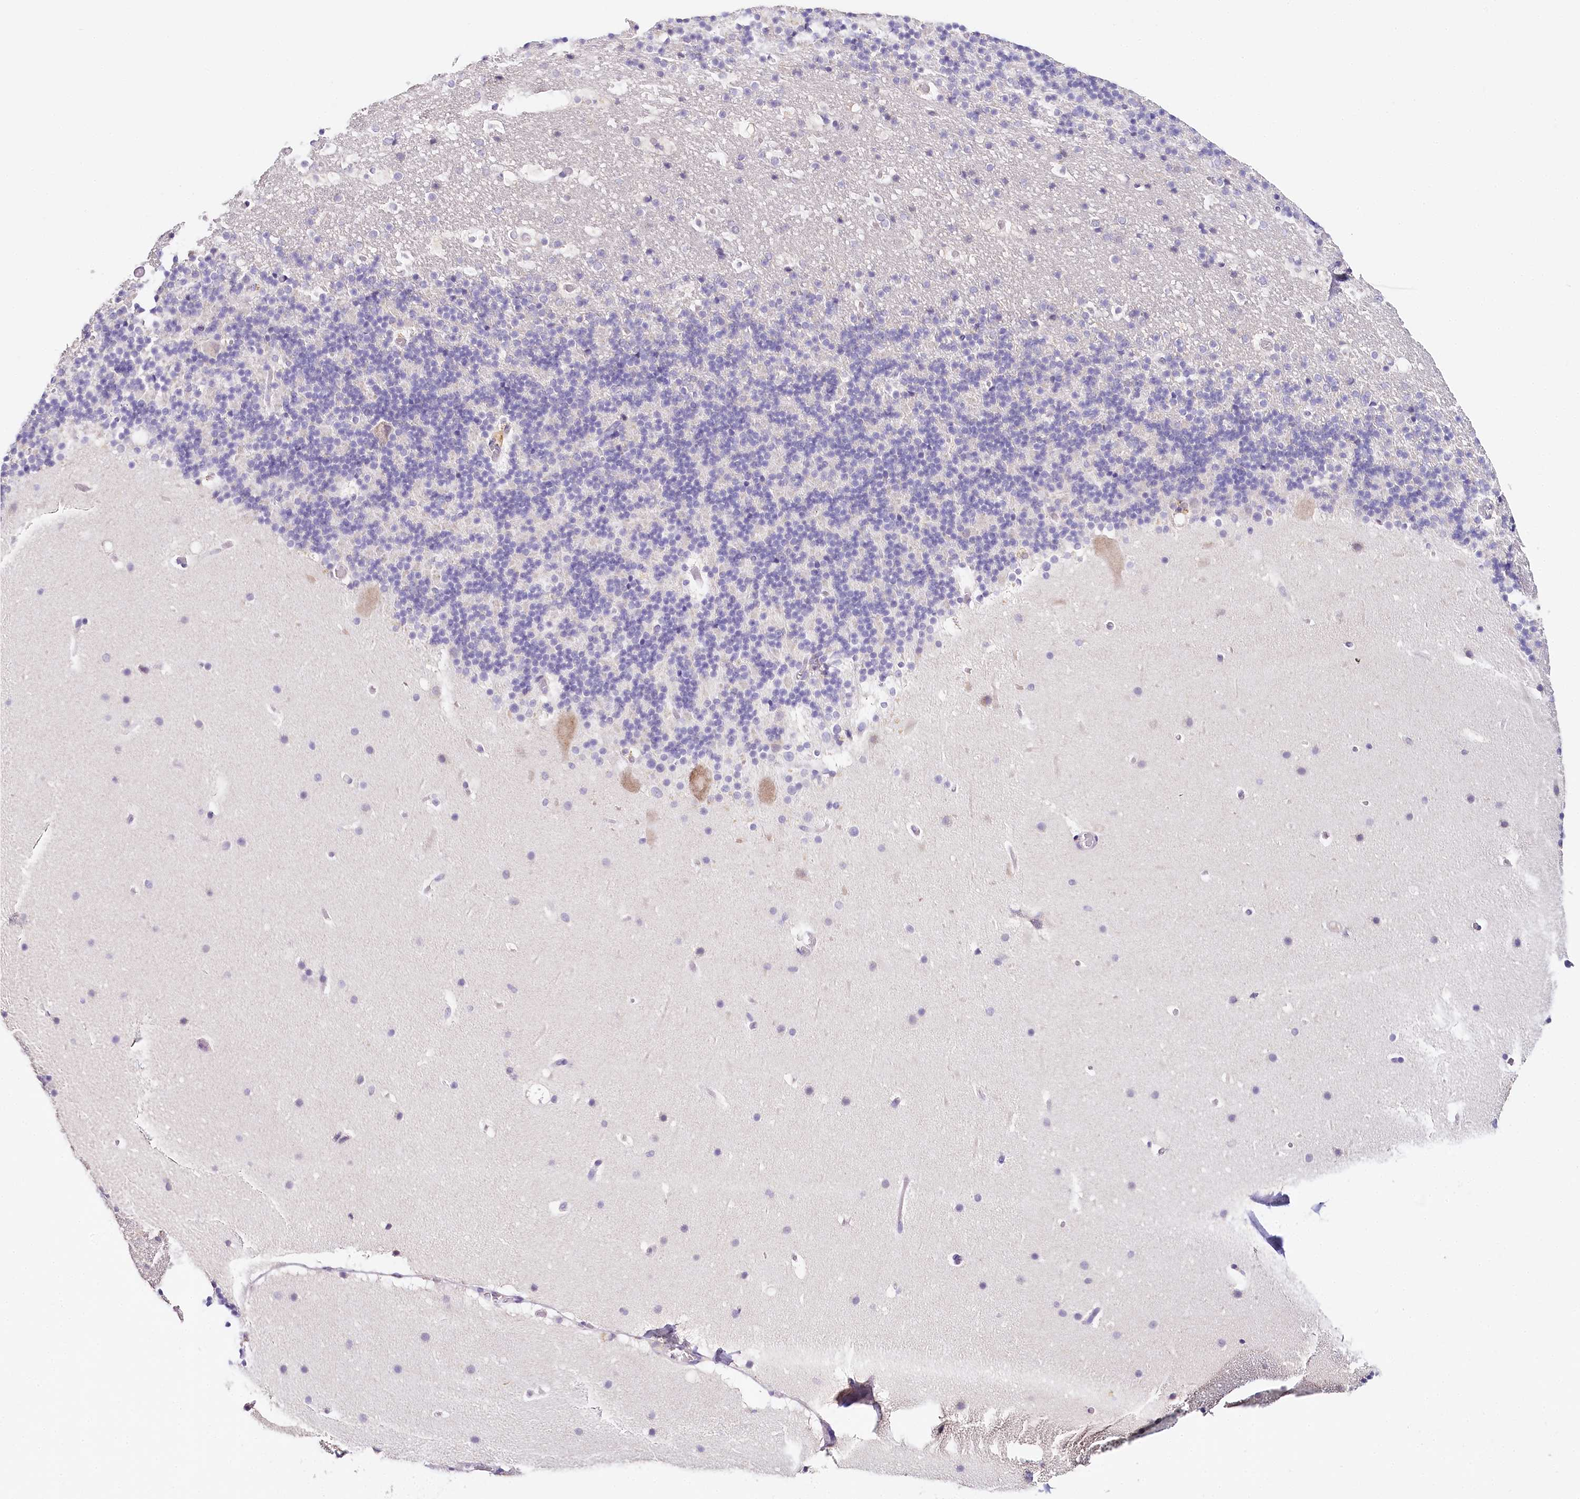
{"staining": {"intensity": "negative", "quantity": "none", "location": "none"}, "tissue": "cerebellum", "cell_type": "Cells in granular layer", "image_type": "normal", "snomed": [{"axis": "morphology", "description": "Normal tissue, NOS"}, {"axis": "topography", "description": "Cerebellum"}], "caption": "A high-resolution micrograph shows immunohistochemistry (IHC) staining of unremarkable cerebellum, which reveals no significant expression in cells in granular layer.", "gene": "TP53", "patient": {"sex": "male", "age": 57}}